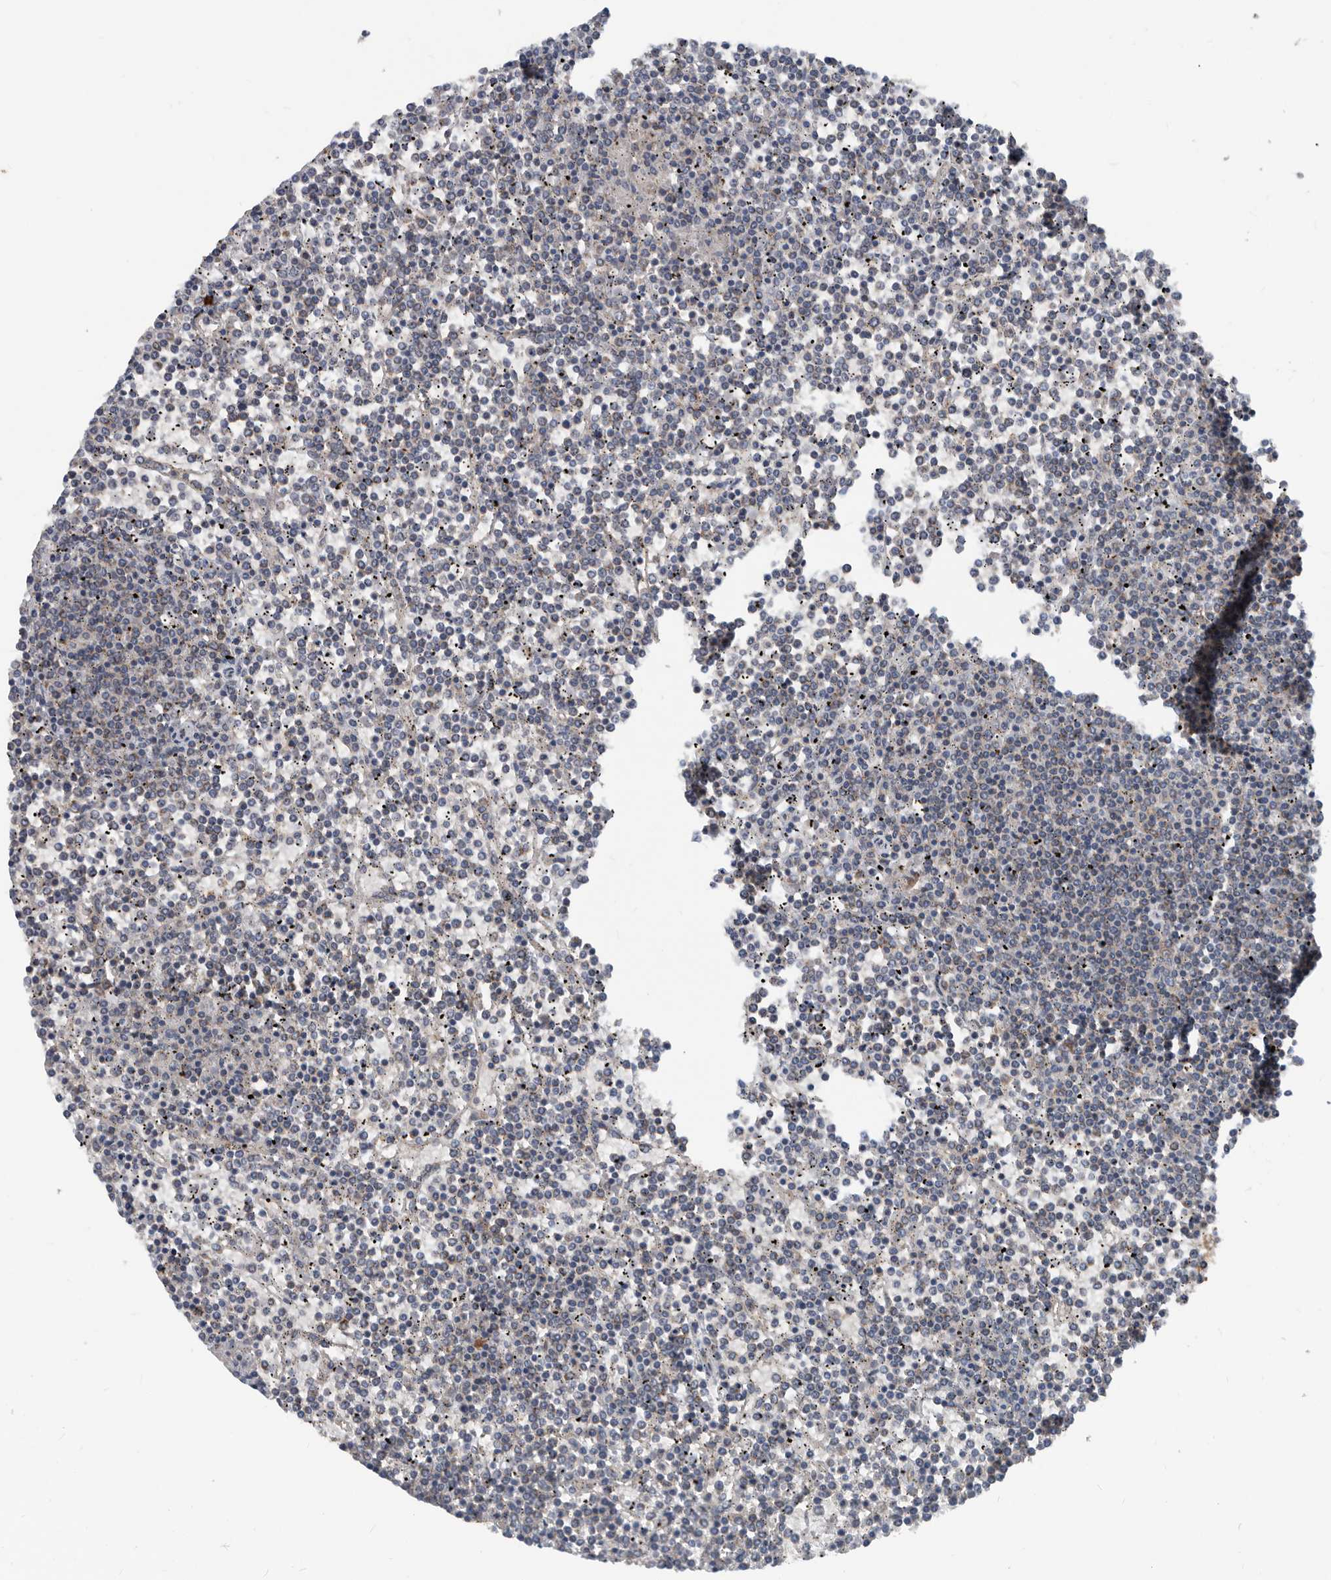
{"staining": {"intensity": "negative", "quantity": "none", "location": "none"}, "tissue": "lymphoma", "cell_type": "Tumor cells", "image_type": "cancer", "snomed": [{"axis": "morphology", "description": "Malignant lymphoma, non-Hodgkin's type, Low grade"}, {"axis": "topography", "description": "Spleen"}], "caption": "Protein analysis of malignant lymphoma, non-Hodgkin's type (low-grade) displays no significant positivity in tumor cells.", "gene": "AFAP1", "patient": {"sex": "female", "age": 19}}